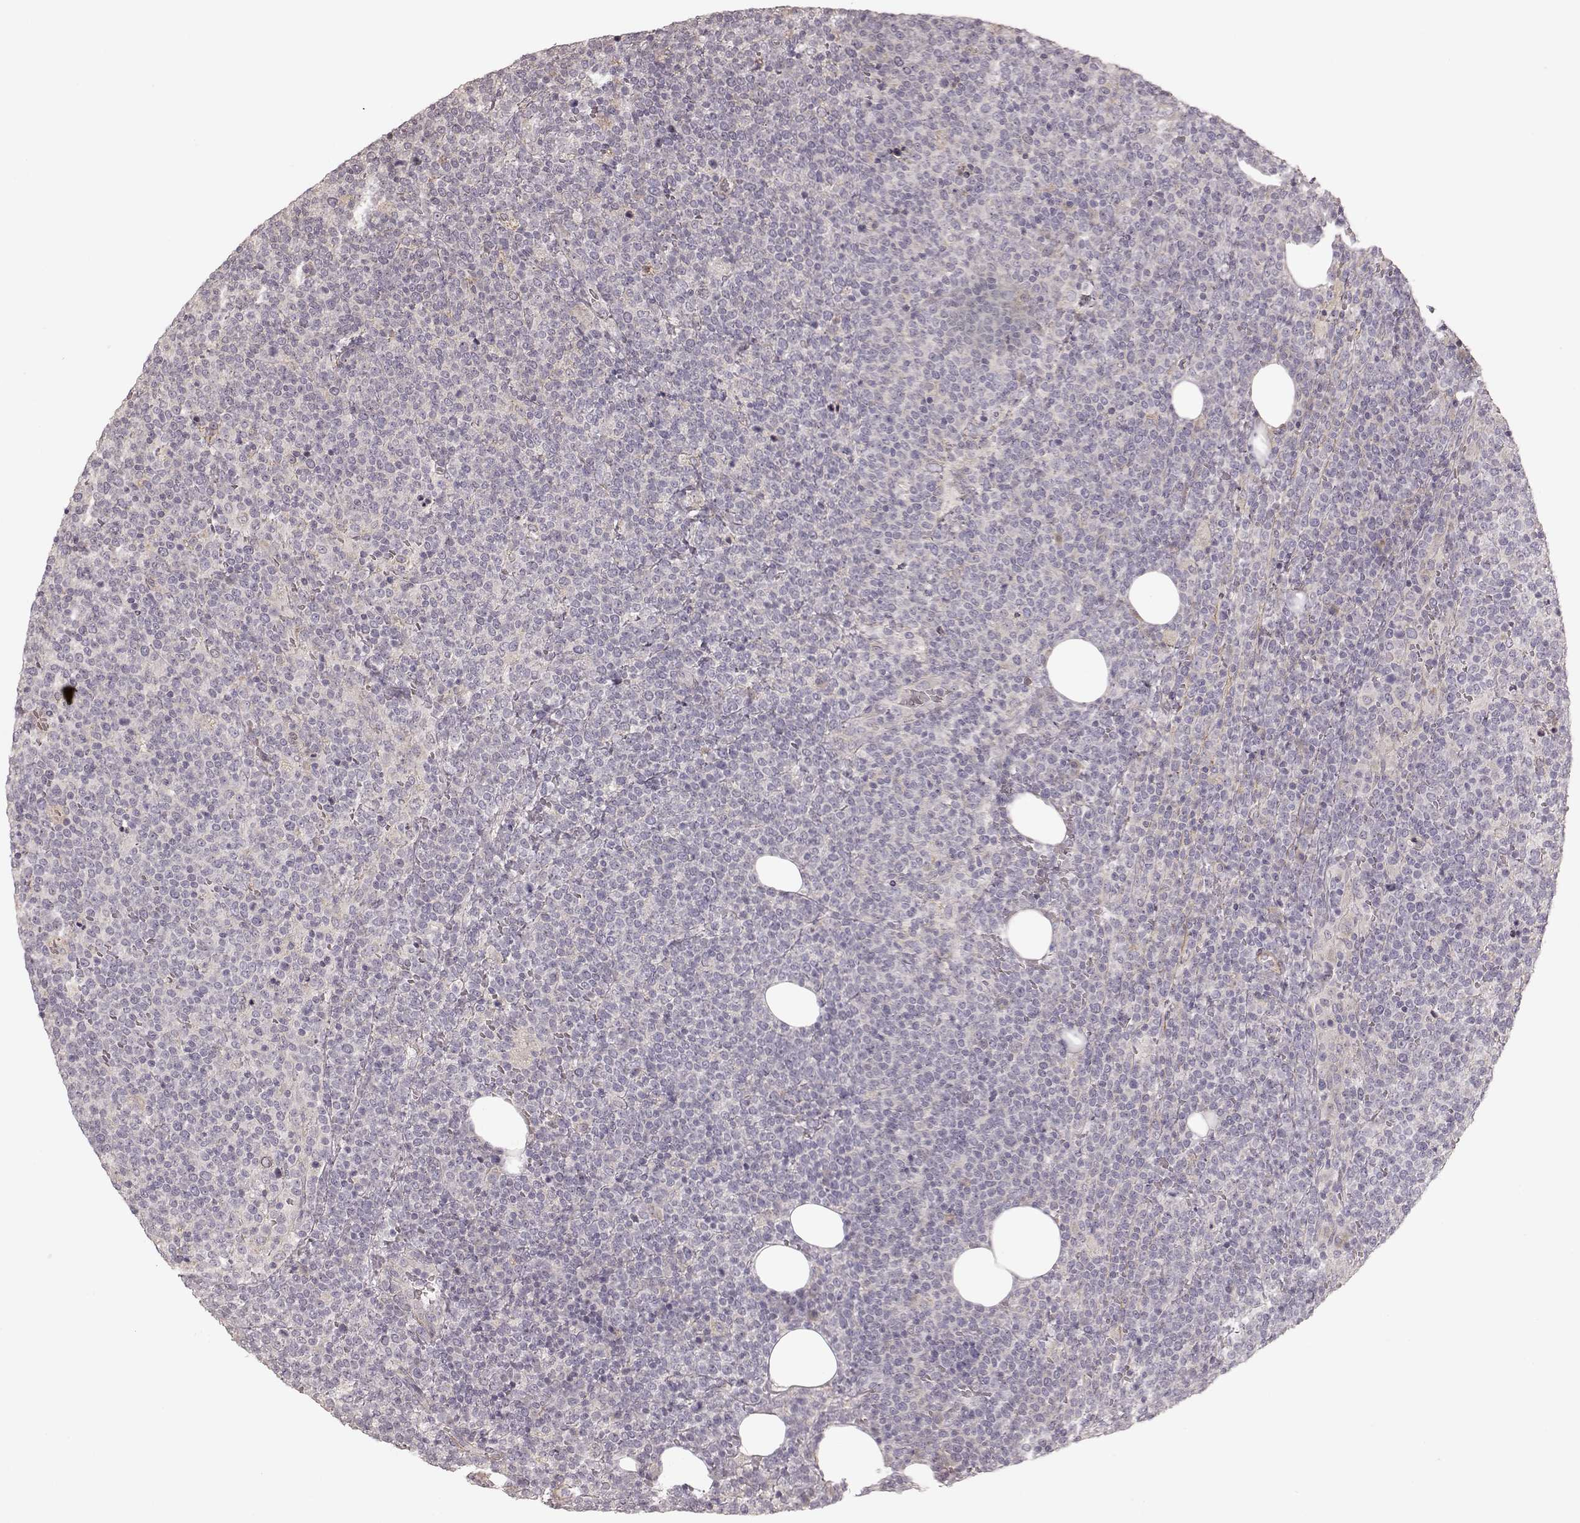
{"staining": {"intensity": "negative", "quantity": "none", "location": "none"}, "tissue": "lymphoma", "cell_type": "Tumor cells", "image_type": "cancer", "snomed": [{"axis": "morphology", "description": "Malignant lymphoma, non-Hodgkin's type, High grade"}, {"axis": "topography", "description": "Lymph node"}], "caption": "Human lymphoma stained for a protein using immunohistochemistry demonstrates no staining in tumor cells.", "gene": "KCNJ9", "patient": {"sex": "male", "age": 61}}